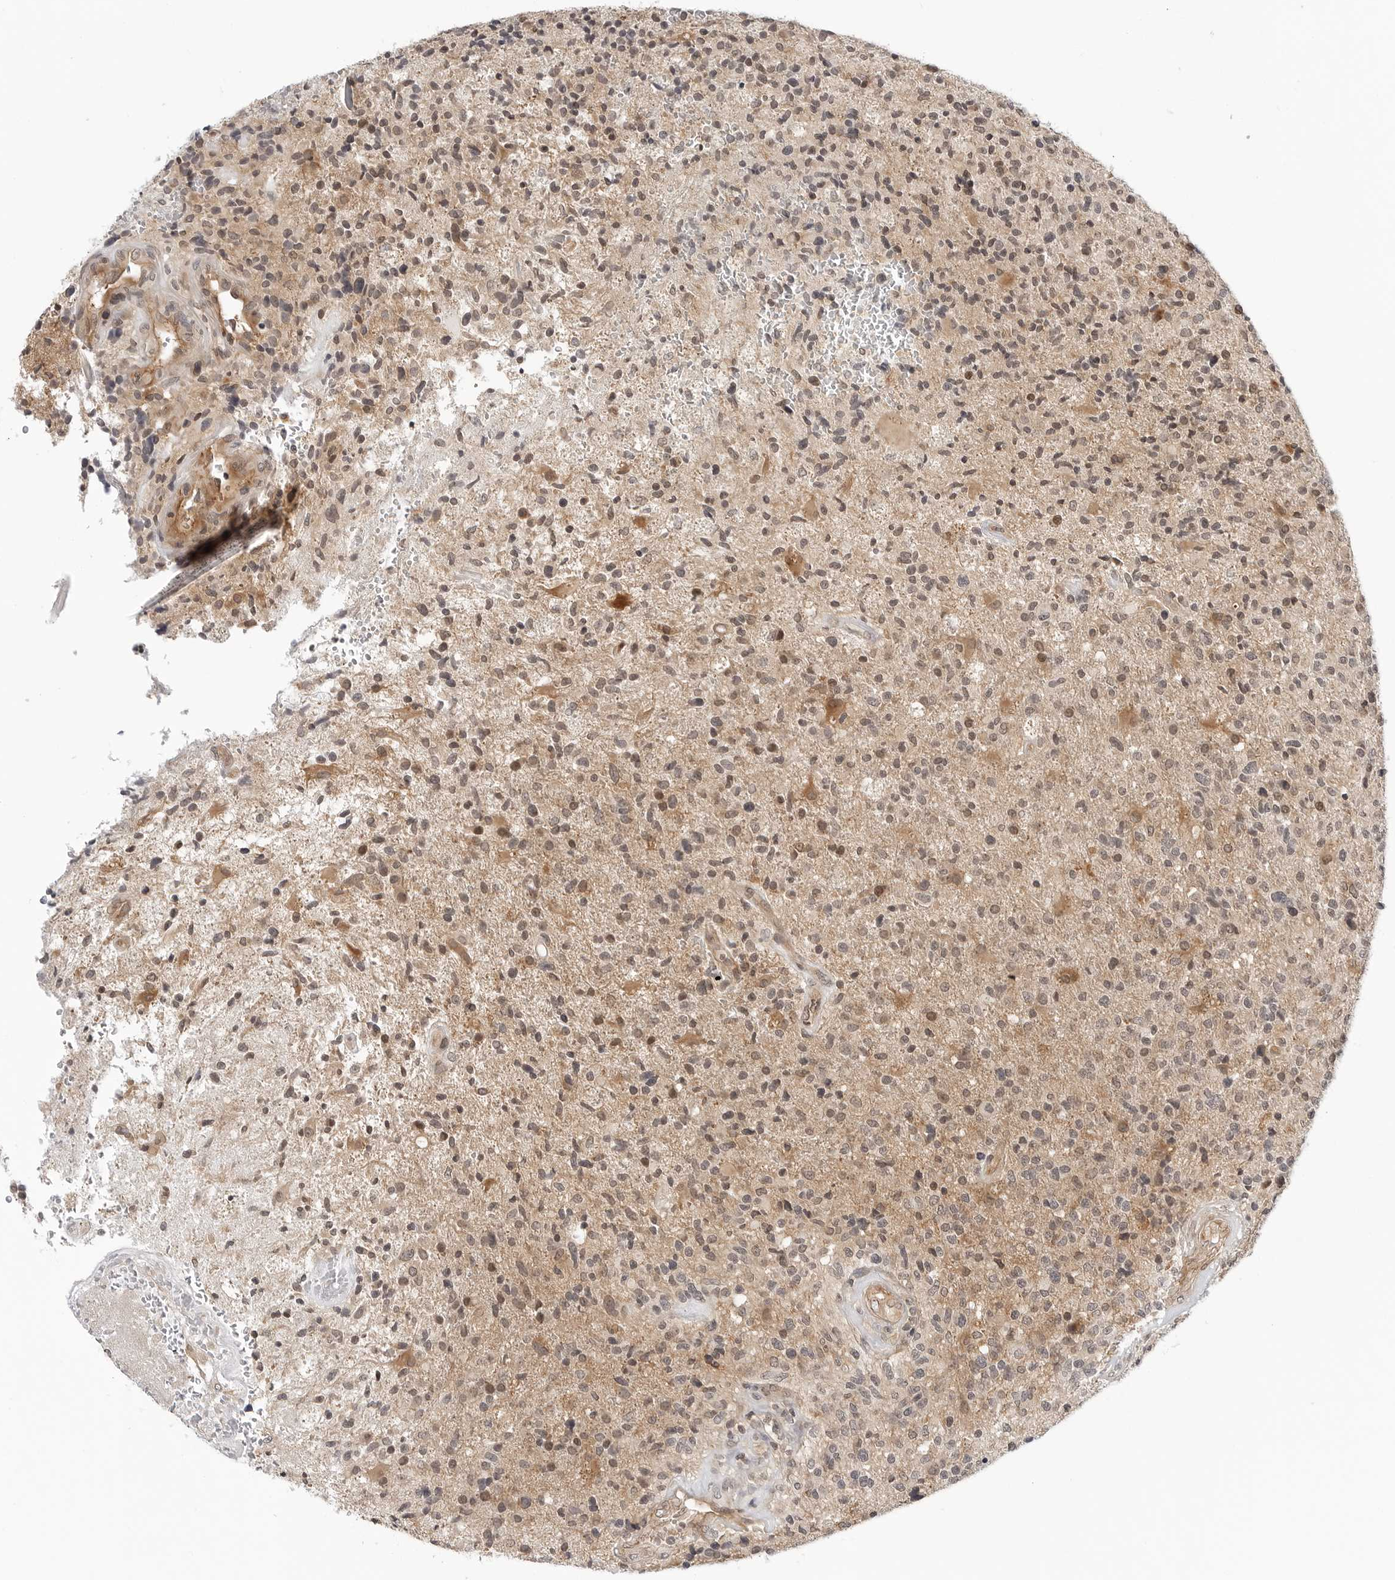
{"staining": {"intensity": "moderate", "quantity": "25%-75%", "location": "cytoplasmic/membranous,nuclear"}, "tissue": "glioma", "cell_type": "Tumor cells", "image_type": "cancer", "snomed": [{"axis": "morphology", "description": "Glioma, malignant, High grade"}, {"axis": "topography", "description": "Brain"}], "caption": "There is medium levels of moderate cytoplasmic/membranous and nuclear expression in tumor cells of glioma, as demonstrated by immunohistochemical staining (brown color).", "gene": "MAP2K5", "patient": {"sex": "male", "age": 72}}